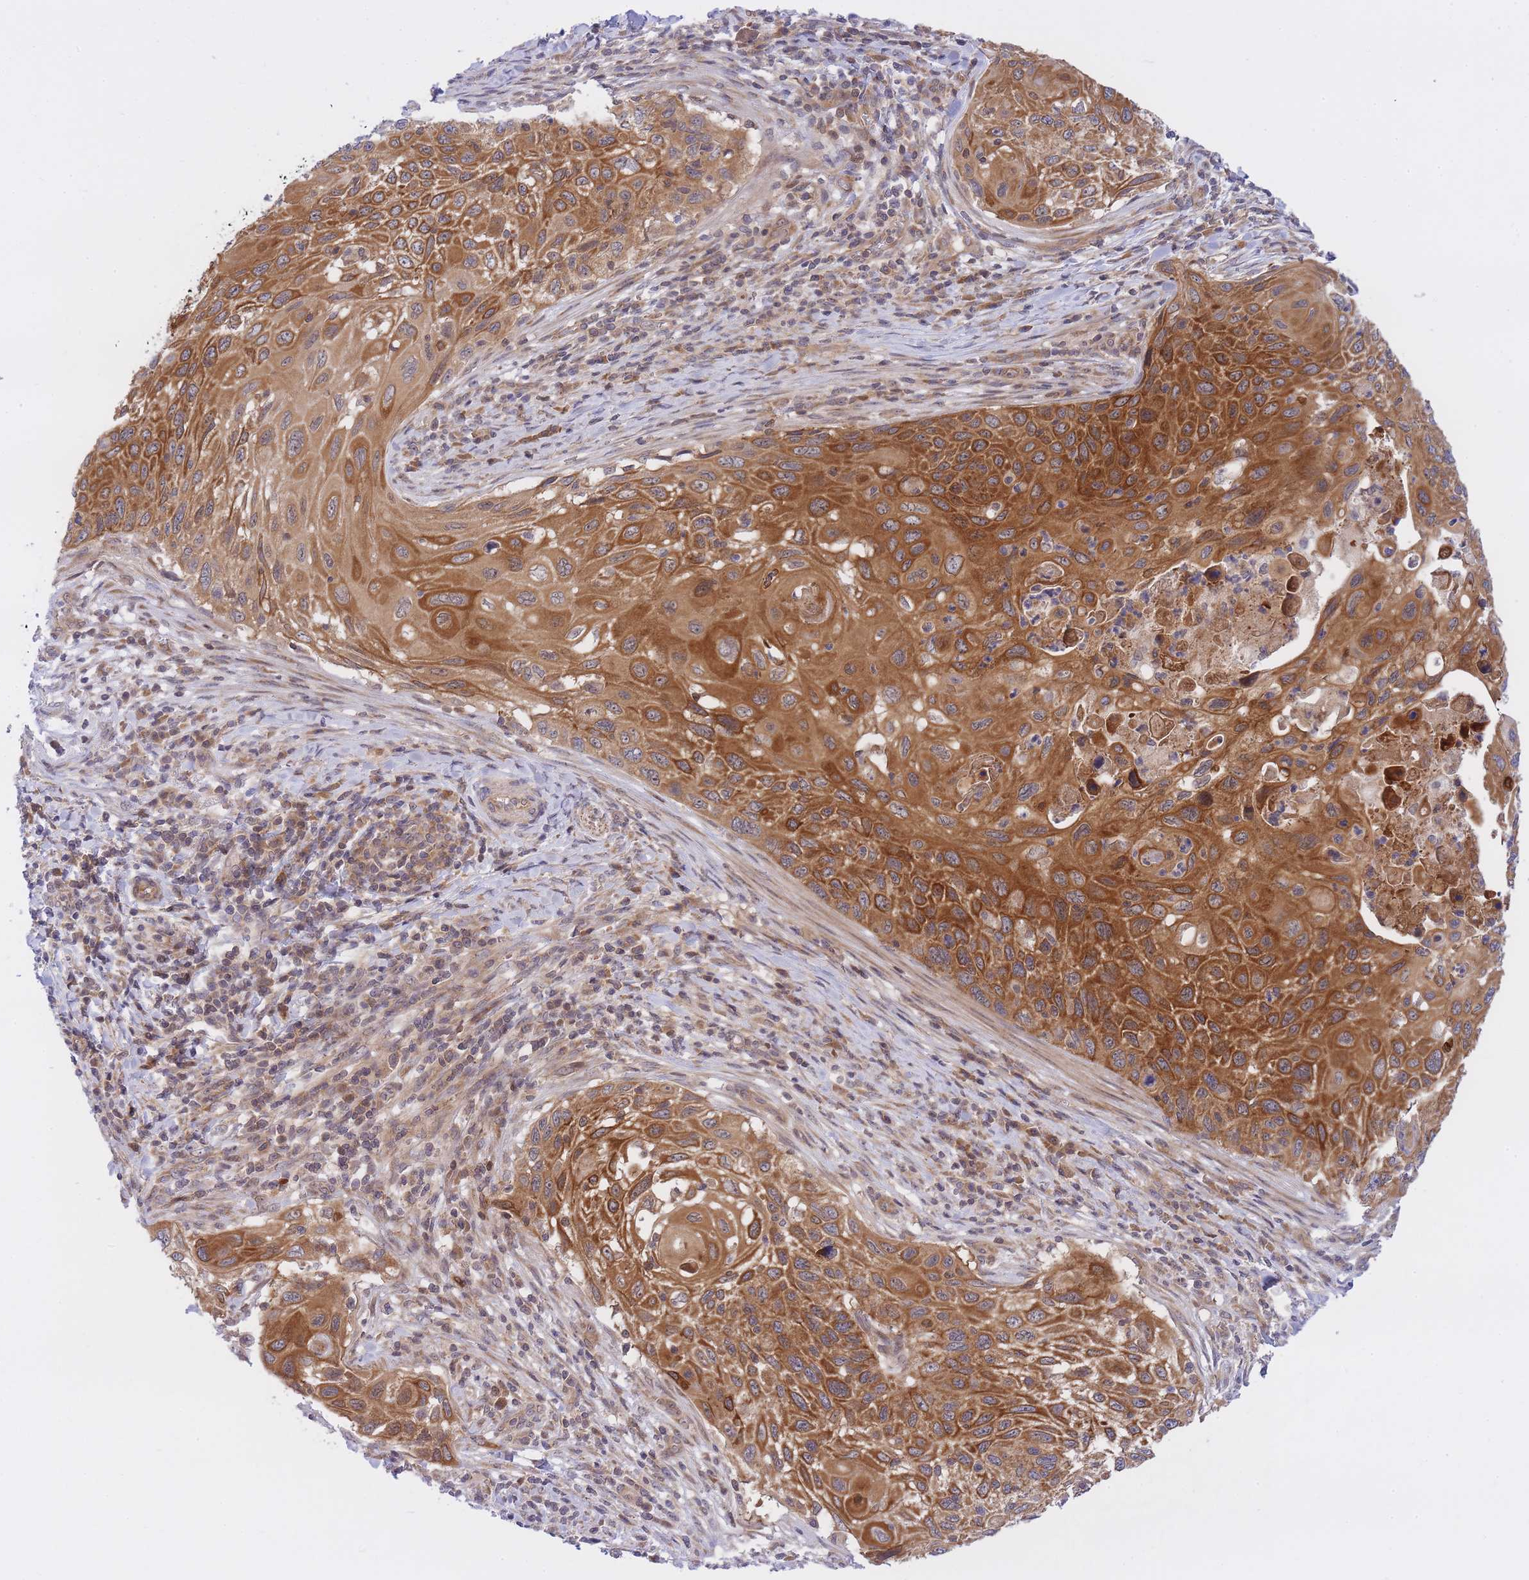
{"staining": {"intensity": "strong", "quantity": ">75%", "location": "cytoplasmic/membranous"}, "tissue": "cervical cancer", "cell_type": "Tumor cells", "image_type": "cancer", "snomed": [{"axis": "morphology", "description": "Squamous cell carcinoma, NOS"}, {"axis": "topography", "description": "Cervix"}], "caption": "A high amount of strong cytoplasmic/membranous expression is present in about >75% of tumor cells in cervical squamous cell carcinoma tissue.", "gene": "EIF2B2", "patient": {"sex": "female", "age": 70}}